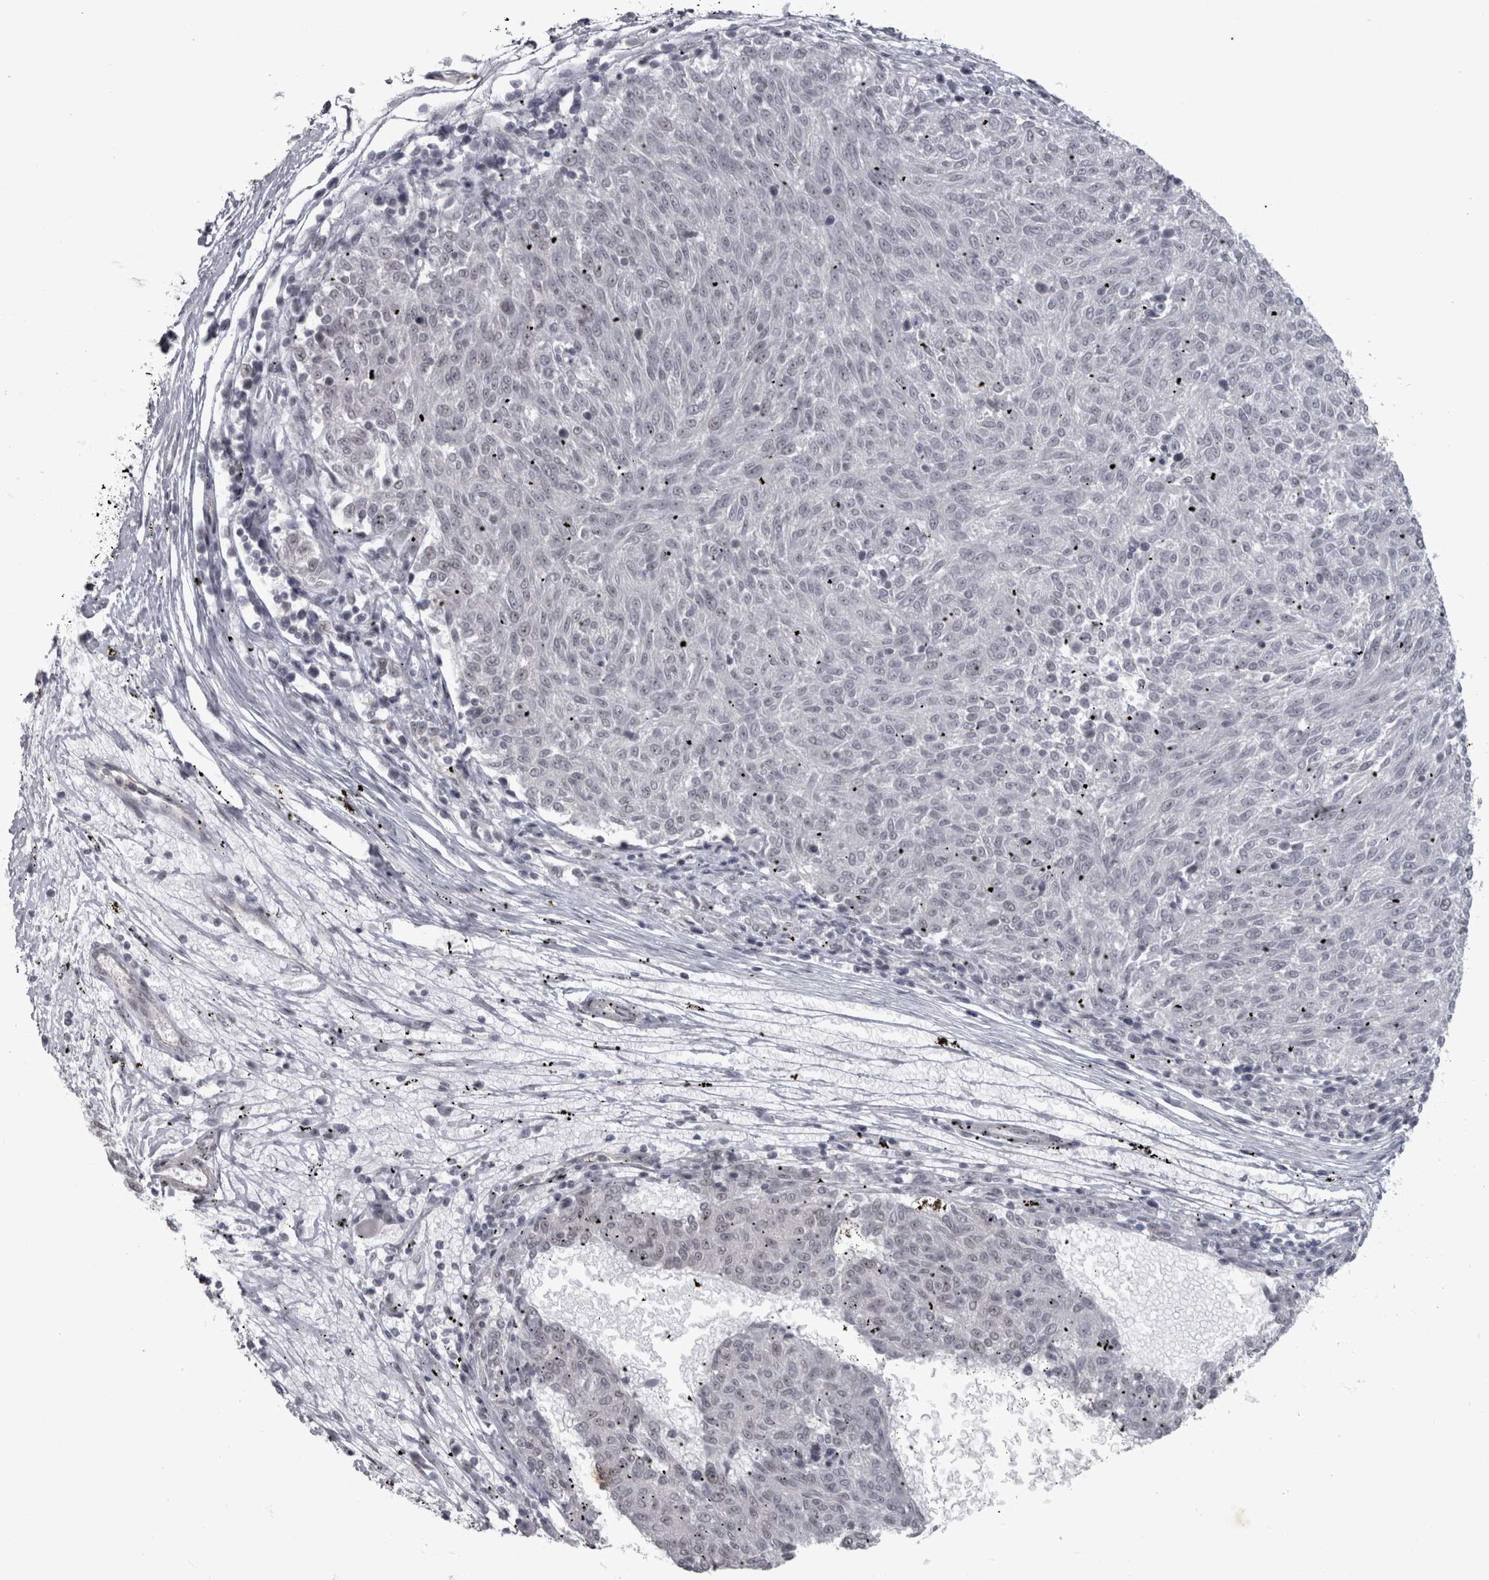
{"staining": {"intensity": "negative", "quantity": "none", "location": "none"}, "tissue": "melanoma", "cell_type": "Tumor cells", "image_type": "cancer", "snomed": [{"axis": "morphology", "description": "Malignant melanoma, NOS"}, {"axis": "topography", "description": "Skin"}], "caption": "Tumor cells show no significant positivity in malignant melanoma. Nuclei are stained in blue.", "gene": "PPP1R12B", "patient": {"sex": "female", "age": 72}}